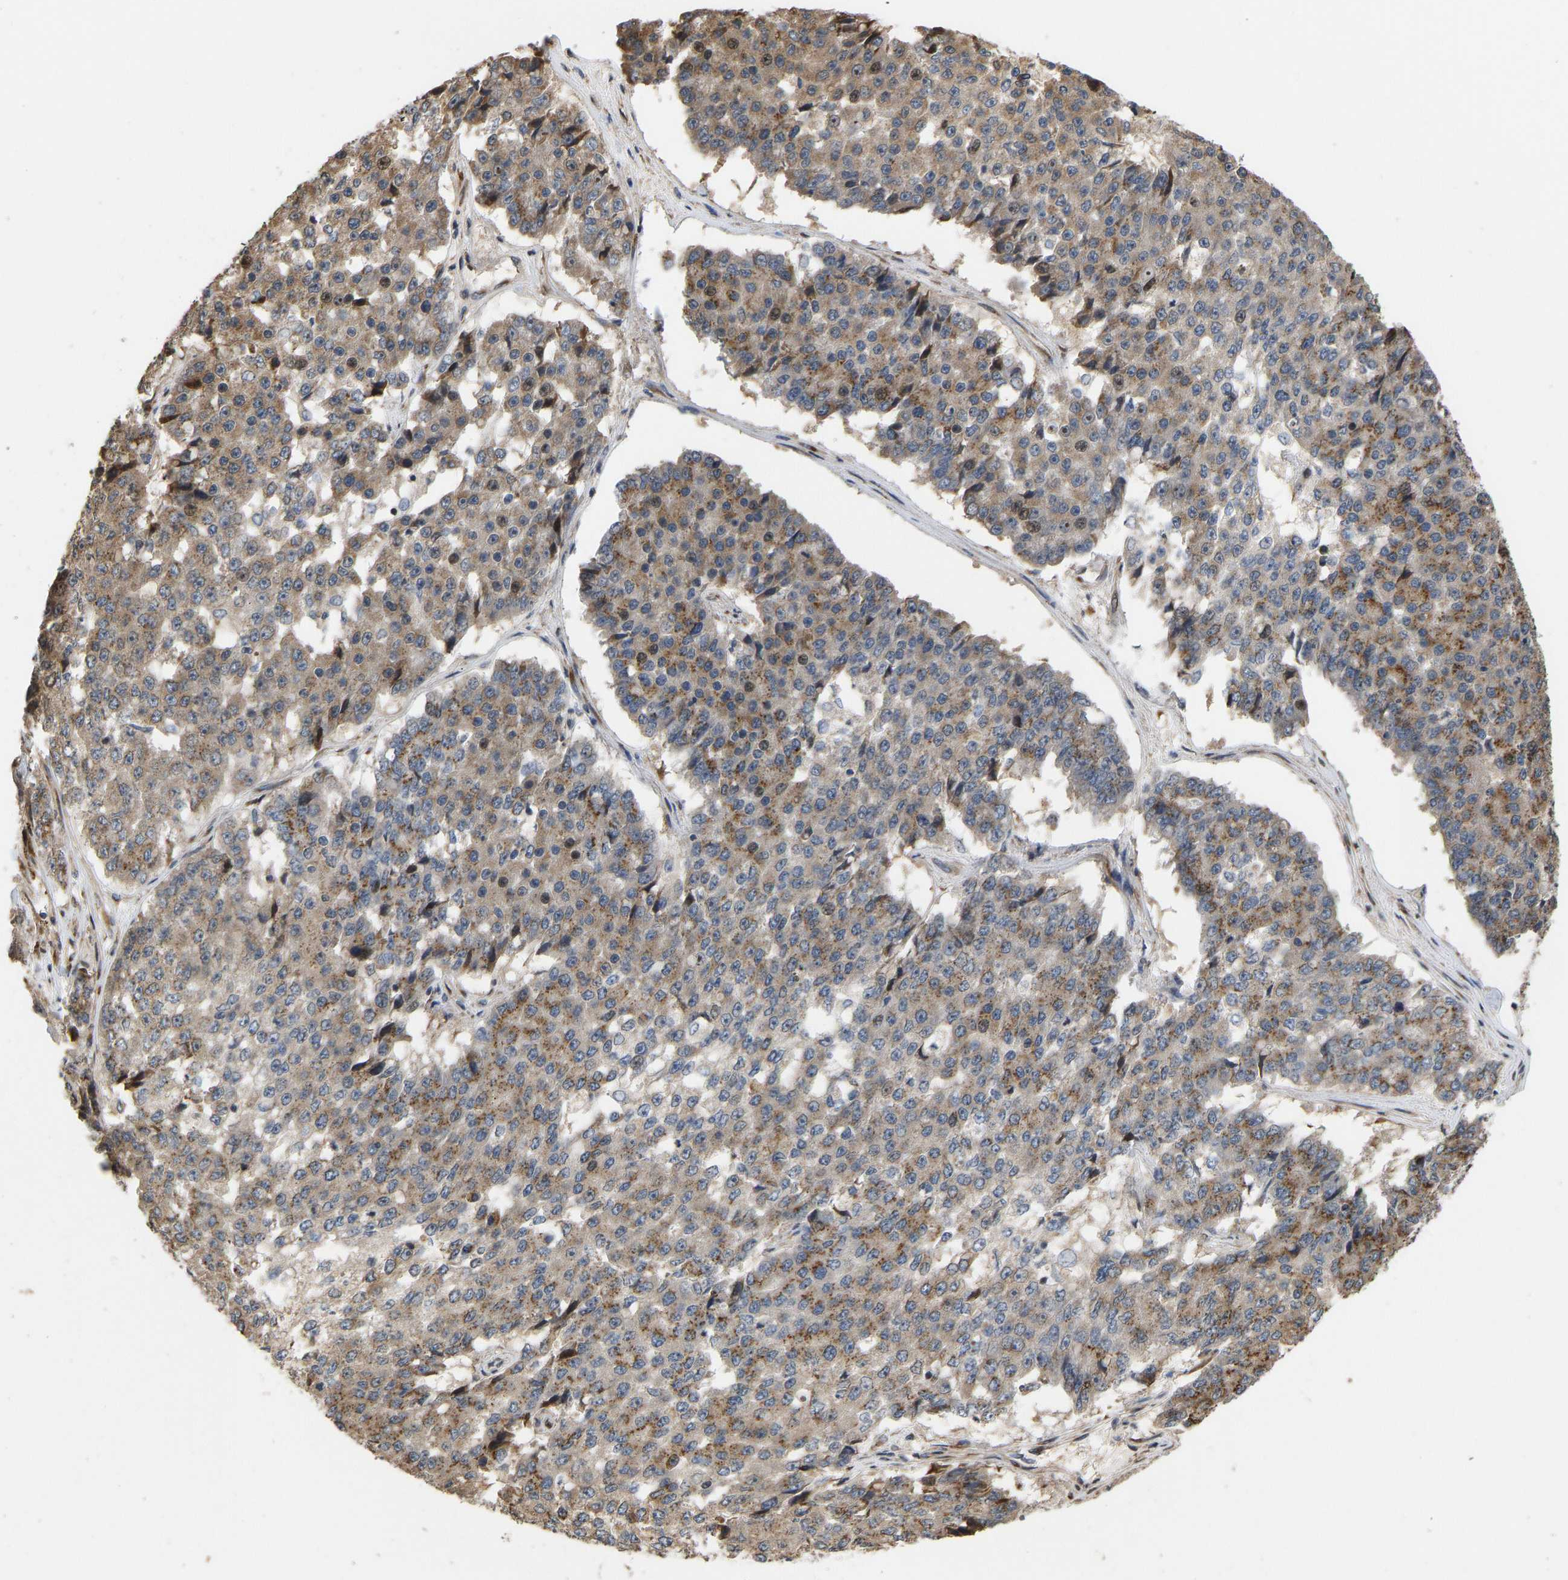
{"staining": {"intensity": "moderate", "quantity": ">75%", "location": "cytoplasmic/membranous"}, "tissue": "pancreatic cancer", "cell_type": "Tumor cells", "image_type": "cancer", "snomed": [{"axis": "morphology", "description": "Adenocarcinoma, NOS"}, {"axis": "topography", "description": "Pancreas"}], "caption": "Adenocarcinoma (pancreatic) stained with DAB (3,3'-diaminobenzidine) immunohistochemistry demonstrates medium levels of moderate cytoplasmic/membranous positivity in about >75% of tumor cells.", "gene": "YIPF4", "patient": {"sex": "male", "age": 50}}